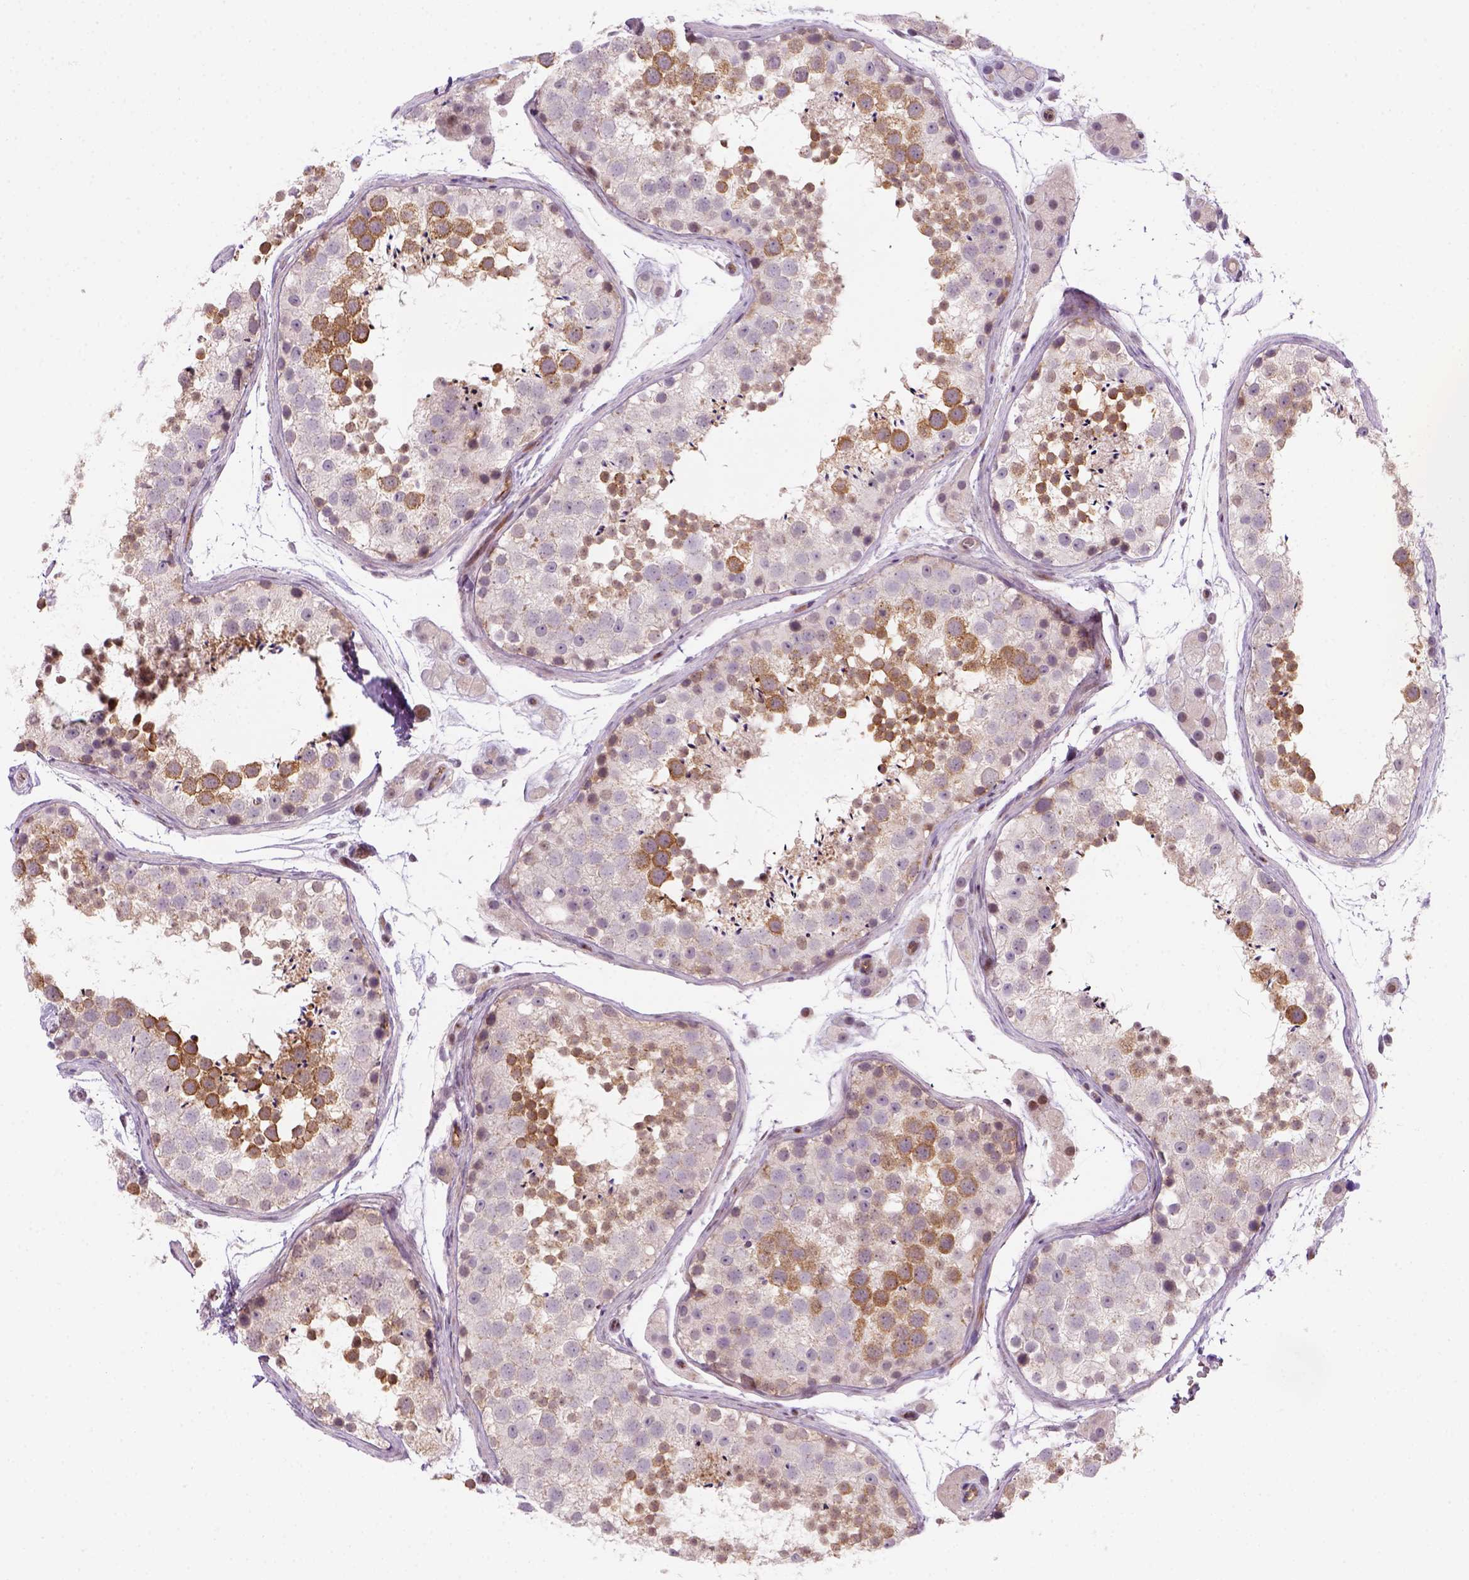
{"staining": {"intensity": "strong", "quantity": "<25%", "location": "cytoplasmic/membranous"}, "tissue": "testis", "cell_type": "Cells in seminiferous ducts", "image_type": "normal", "snomed": [{"axis": "morphology", "description": "Normal tissue, NOS"}, {"axis": "topography", "description": "Testis"}], "caption": "A high-resolution histopathology image shows immunohistochemistry staining of normal testis, which reveals strong cytoplasmic/membranous expression in approximately <25% of cells in seminiferous ducts. The staining was performed using DAB, with brown indicating positive protein expression. Nuclei are stained blue with hematoxylin.", "gene": "VSTM5", "patient": {"sex": "male", "age": 41}}